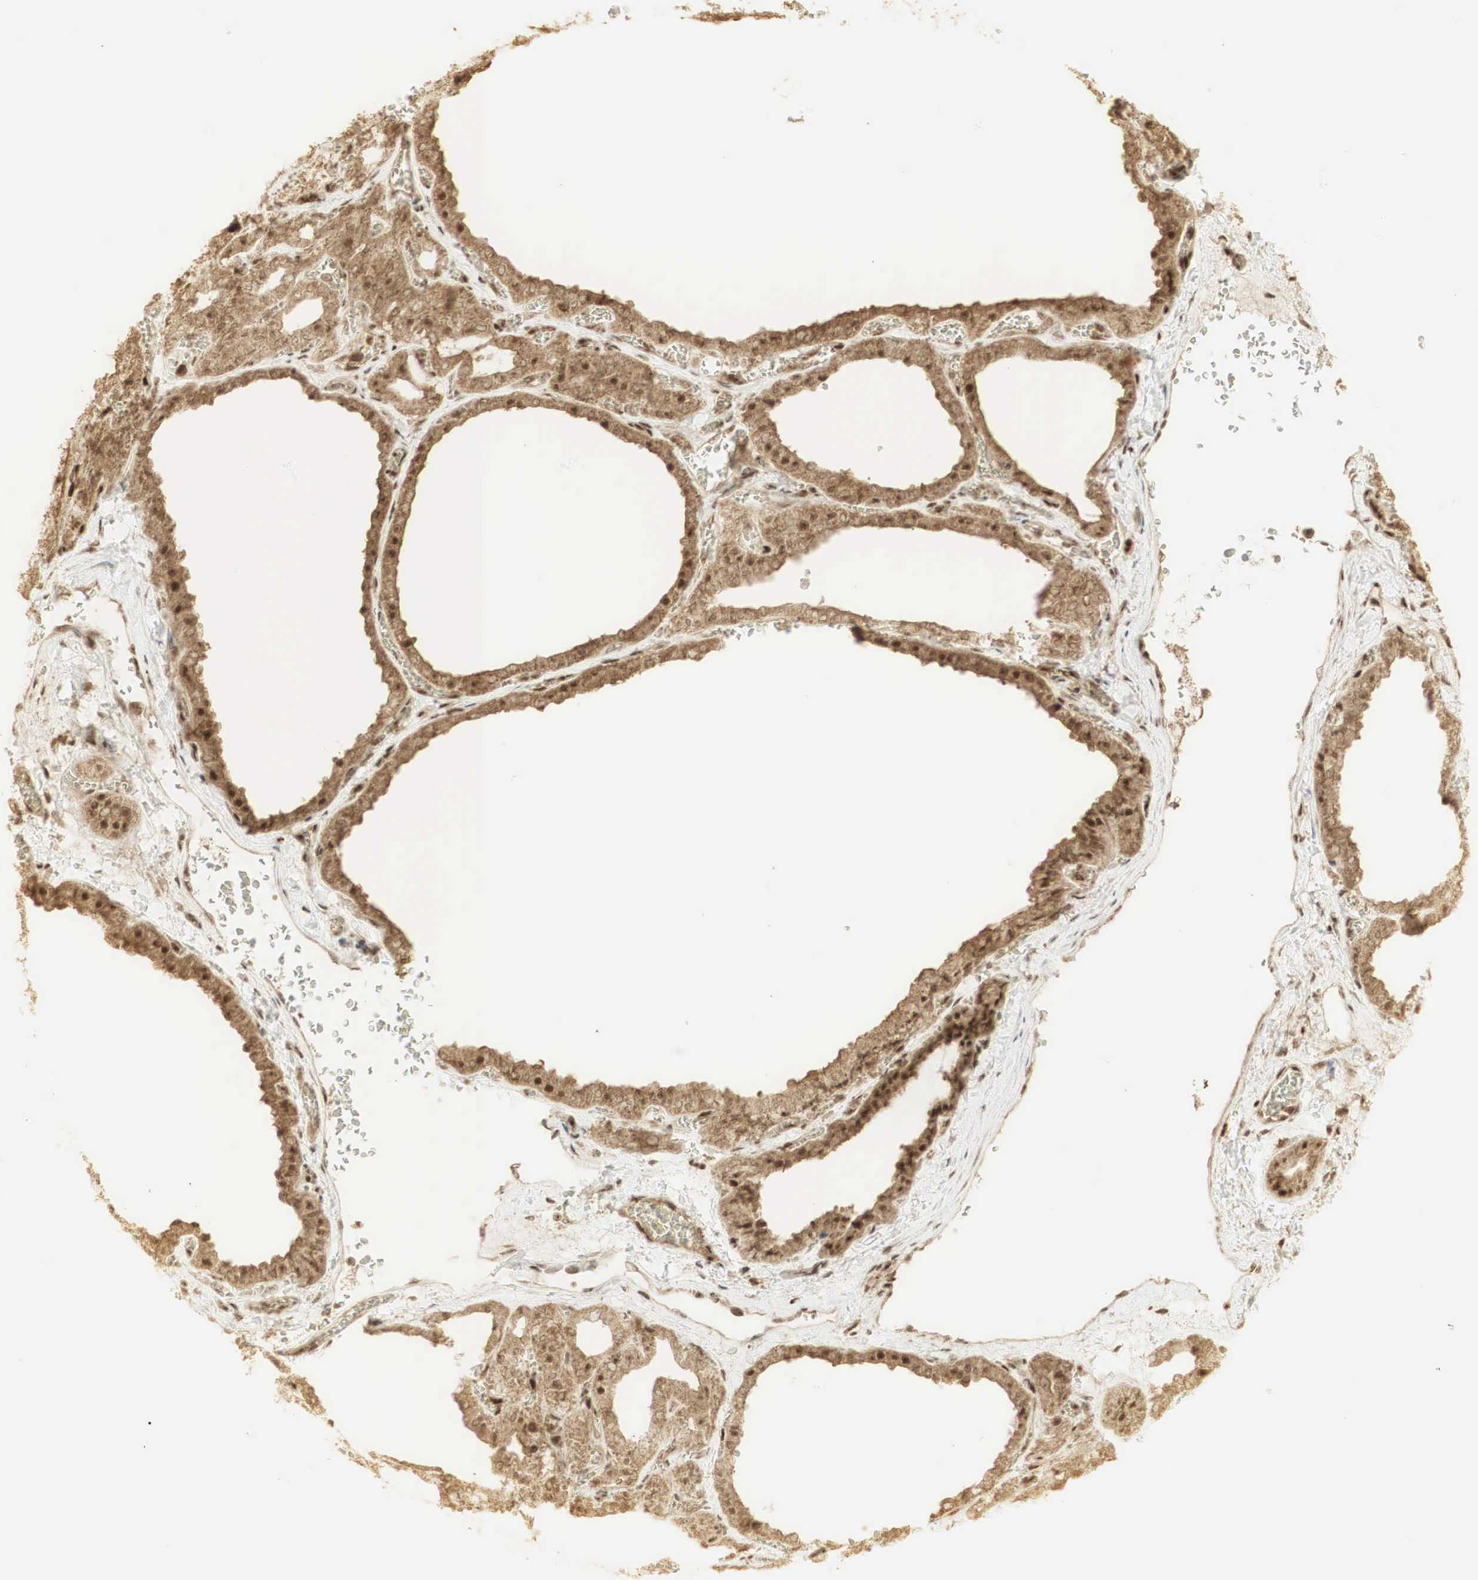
{"staining": {"intensity": "moderate", "quantity": ">75%", "location": "cytoplasmic/membranous,nuclear"}, "tissue": "thyroid gland", "cell_type": "Glandular cells", "image_type": "normal", "snomed": [{"axis": "morphology", "description": "Normal tissue, NOS"}, {"axis": "topography", "description": "Thyroid gland"}], "caption": "An IHC image of normal tissue is shown. Protein staining in brown labels moderate cytoplasmic/membranous,nuclear positivity in thyroid gland within glandular cells. (DAB (3,3'-diaminobenzidine) IHC with brightfield microscopy, high magnification).", "gene": "RNF113A", "patient": {"sex": "female", "age": 55}}